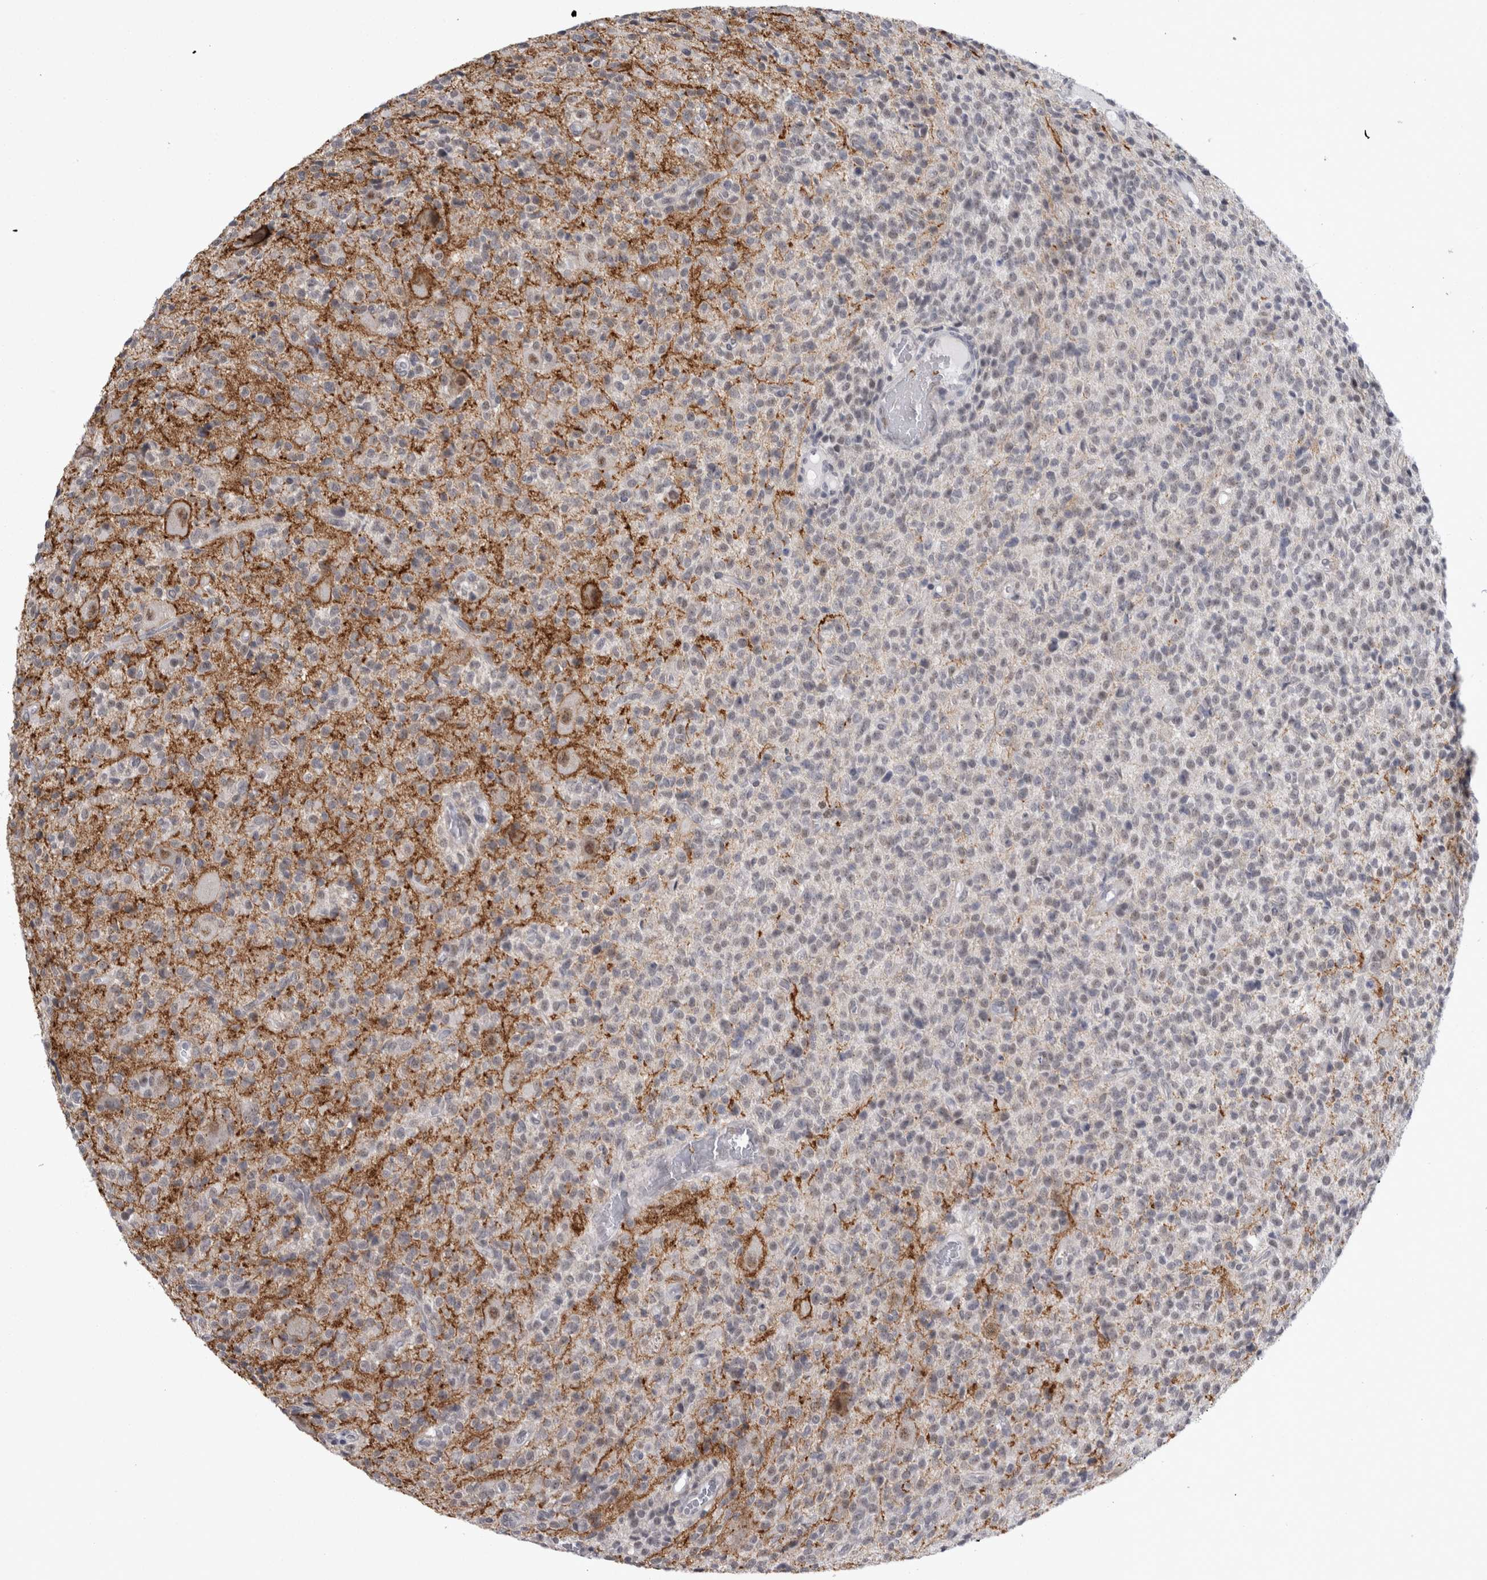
{"staining": {"intensity": "negative", "quantity": "none", "location": "none"}, "tissue": "glioma", "cell_type": "Tumor cells", "image_type": "cancer", "snomed": [{"axis": "morphology", "description": "Glioma, malignant, High grade"}, {"axis": "topography", "description": "Brain"}], "caption": "This image is of glioma stained with immunohistochemistry to label a protein in brown with the nuclei are counter-stained blue. There is no positivity in tumor cells.", "gene": "PEBP4", "patient": {"sex": "male", "age": 34}}